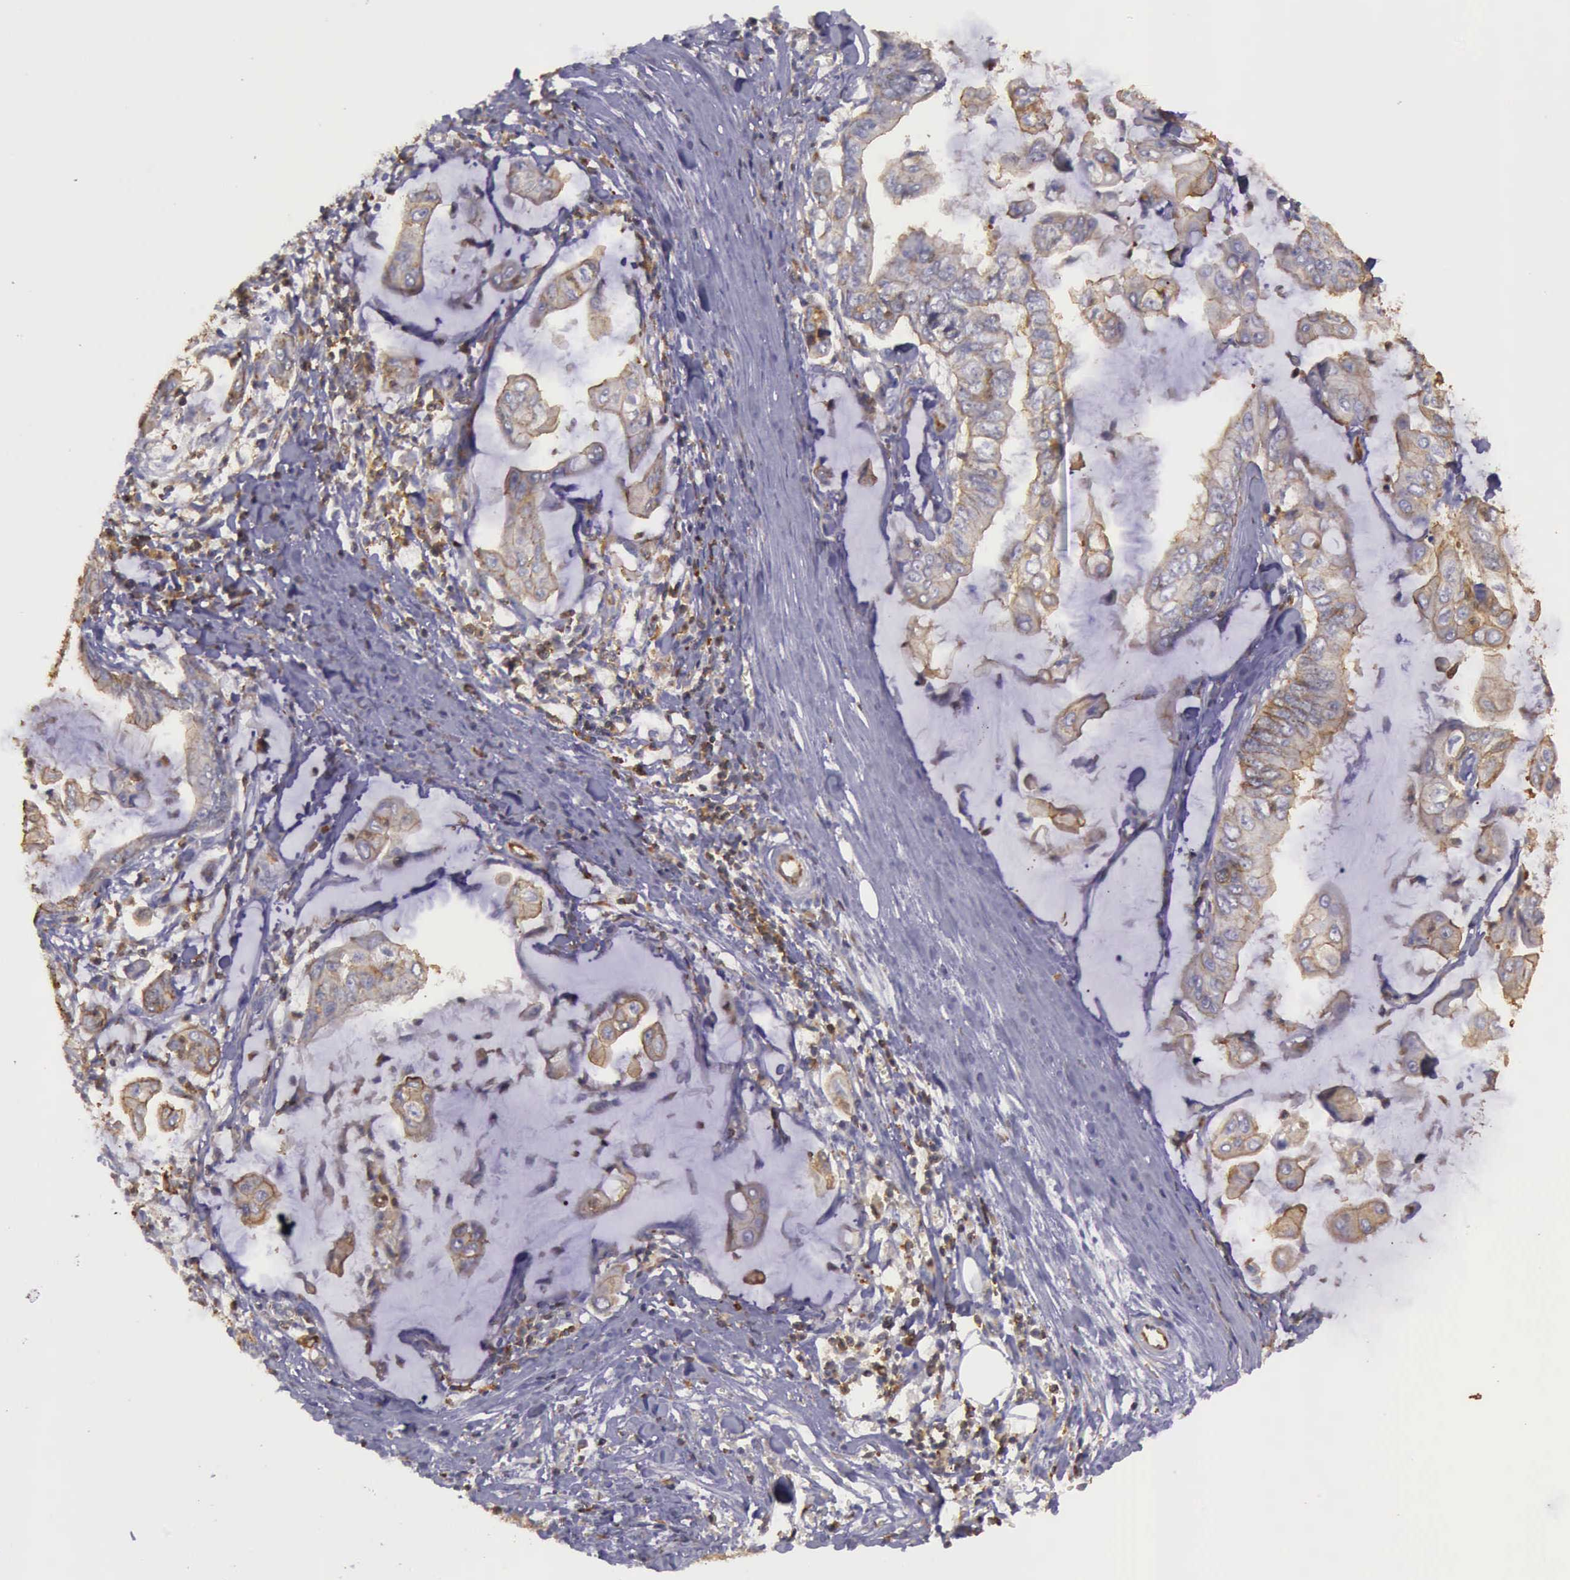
{"staining": {"intensity": "weak", "quantity": "25%-75%", "location": "cytoplasmic/membranous"}, "tissue": "stomach cancer", "cell_type": "Tumor cells", "image_type": "cancer", "snomed": [{"axis": "morphology", "description": "Adenocarcinoma, NOS"}, {"axis": "topography", "description": "Stomach, upper"}], "caption": "Immunohistochemistry (IHC) staining of stomach cancer, which reveals low levels of weak cytoplasmic/membranous positivity in approximately 25%-75% of tumor cells indicating weak cytoplasmic/membranous protein positivity. The staining was performed using DAB (3,3'-diaminobenzidine) (brown) for protein detection and nuclei were counterstained in hematoxylin (blue).", "gene": "ARHGAP4", "patient": {"sex": "male", "age": 80}}